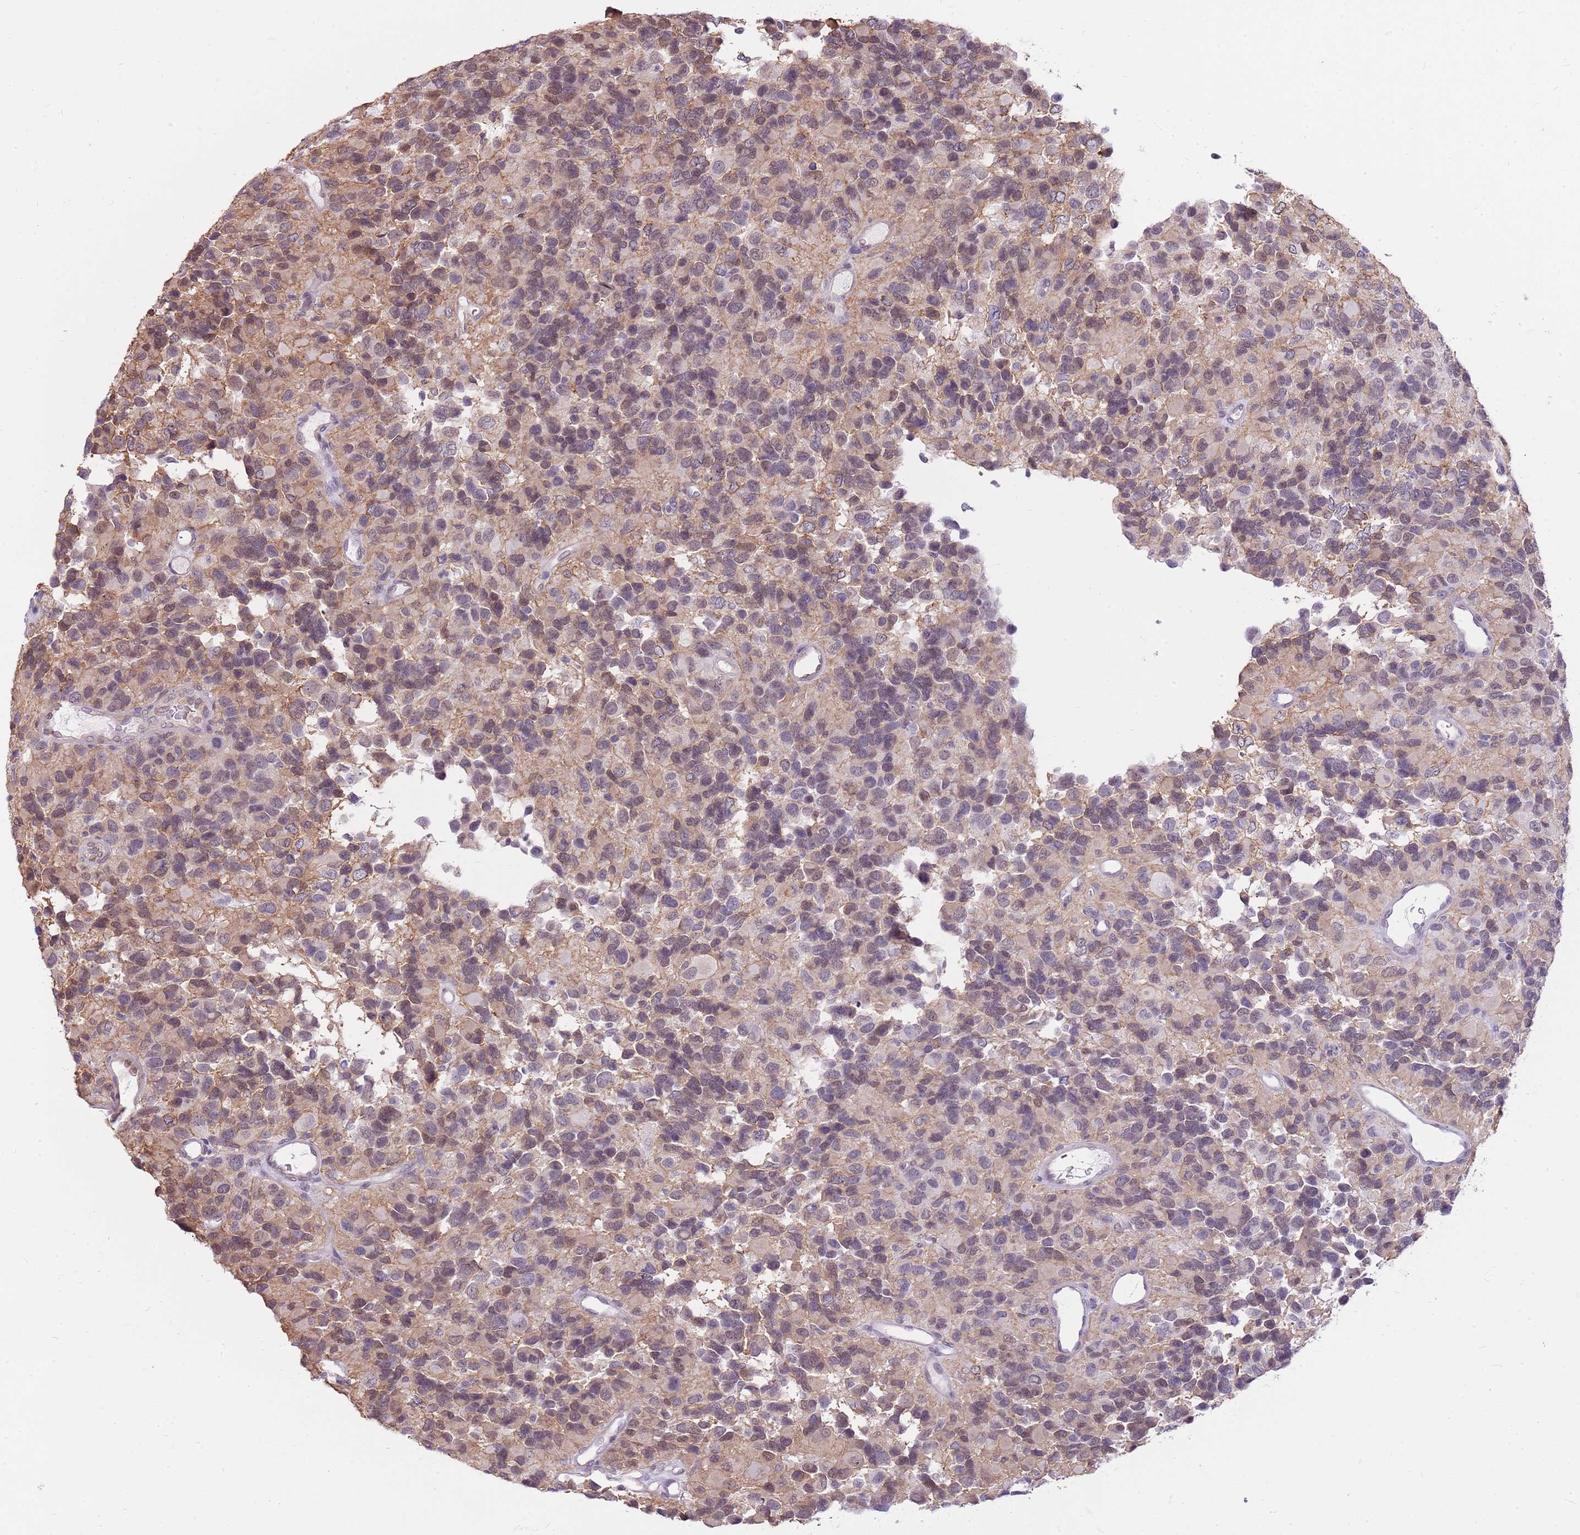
{"staining": {"intensity": "weak", "quantity": "<25%", "location": "nuclear"}, "tissue": "glioma", "cell_type": "Tumor cells", "image_type": "cancer", "snomed": [{"axis": "morphology", "description": "Glioma, malignant, High grade"}, {"axis": "topography", "description": "Brain"}], "caption": "This is an immunohistochemistry (IHC) histopathology image of malignant glioma (high-grade). There is no positivity in tumor cells.", "gene": "DHX32", "patient": {"sex": "male", "age": 77}}